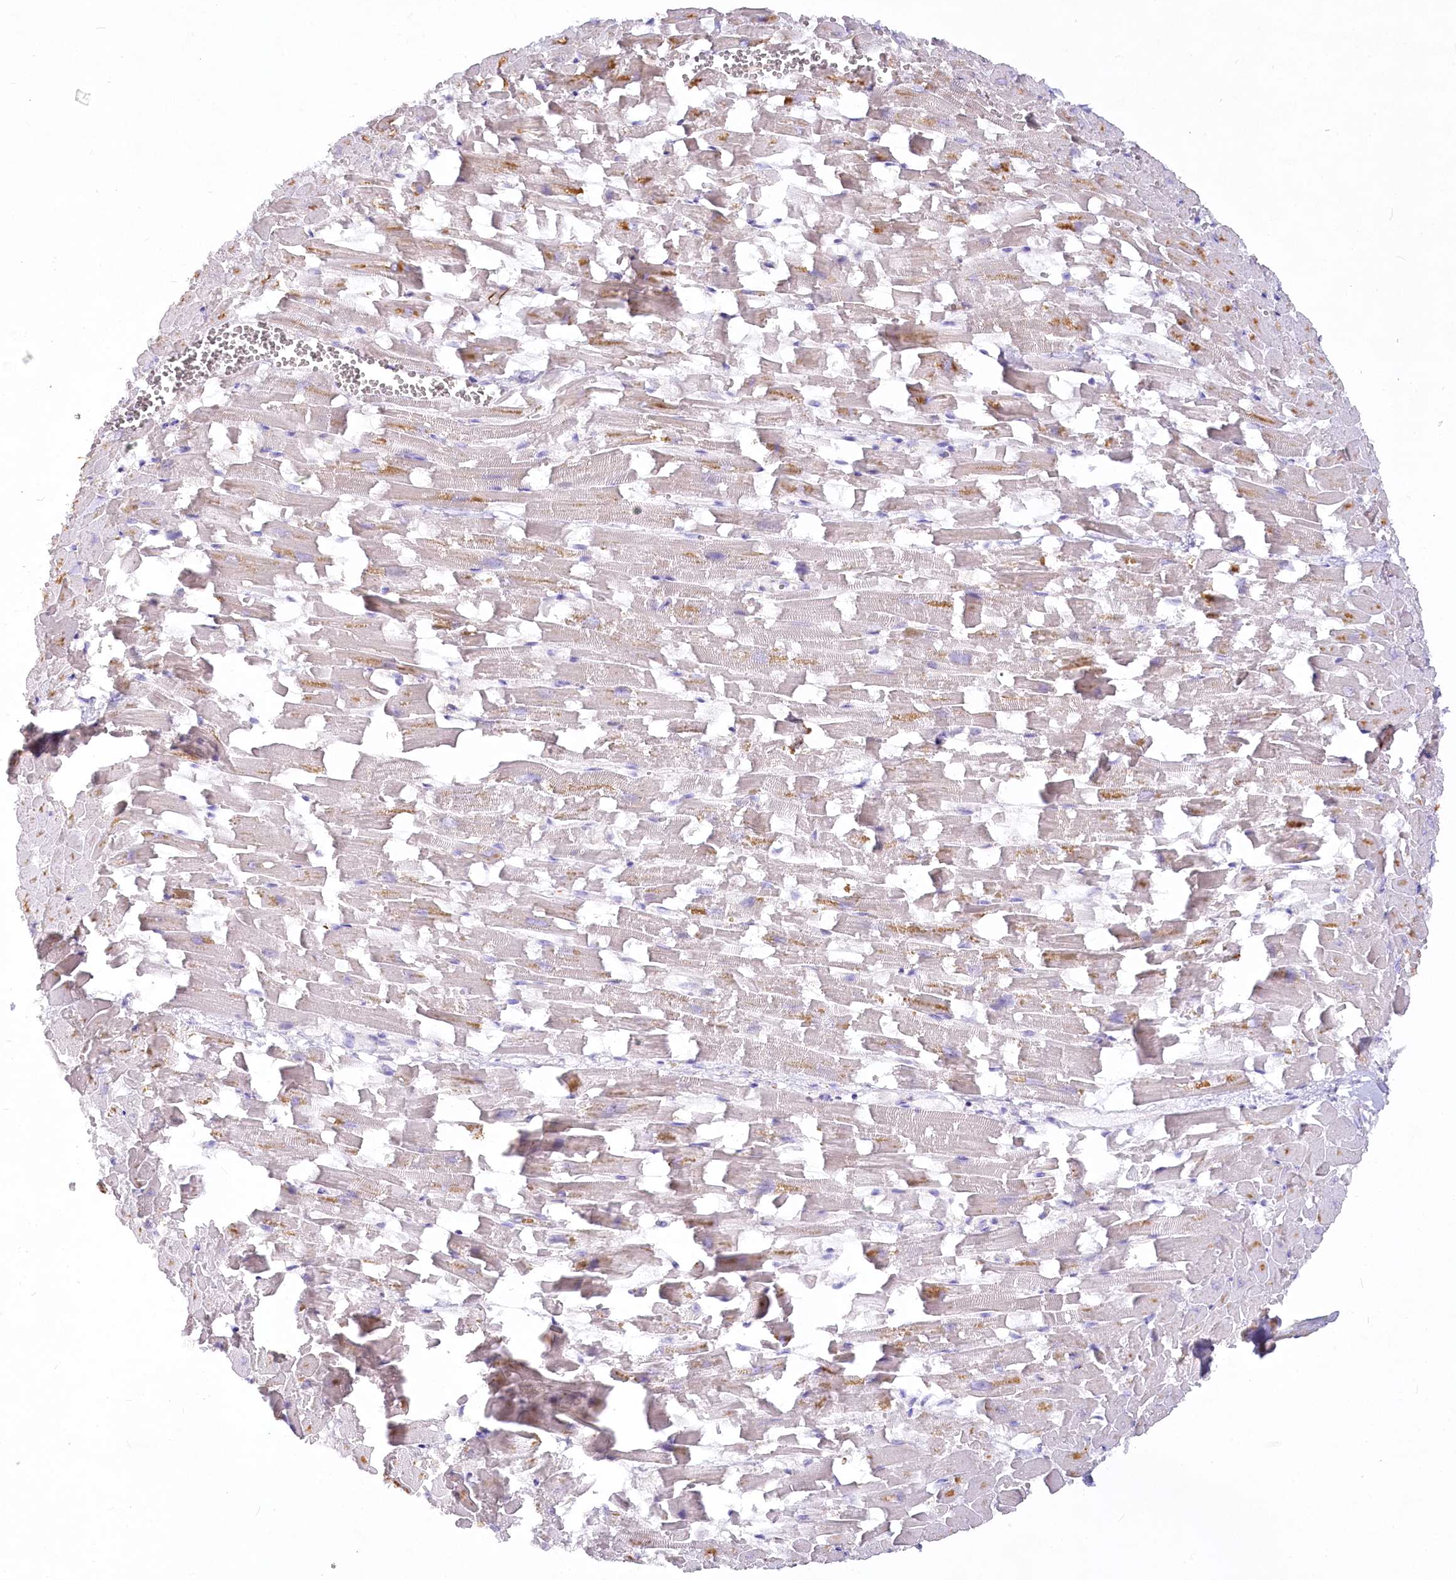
{"staining": {"intensity": "weak", "quantity": "<25%", "location": "cytoplasmic/membranous"}, "tissue": "heart muscle", "cell_type": "Cardiomyocytes", "image_type": "normal", "snomed": [{"axis": "morphology", "description": "Normal tissue, NOS"}, {"axis": "topography", "description": "Heart"}], "caption": "This is an immunohistochemistry image of unremarkable heart muscle. There is no positivity in cardiomyocytes.", "gene": "EFHC2", "patient": {"sex": "female", "age": 64}}